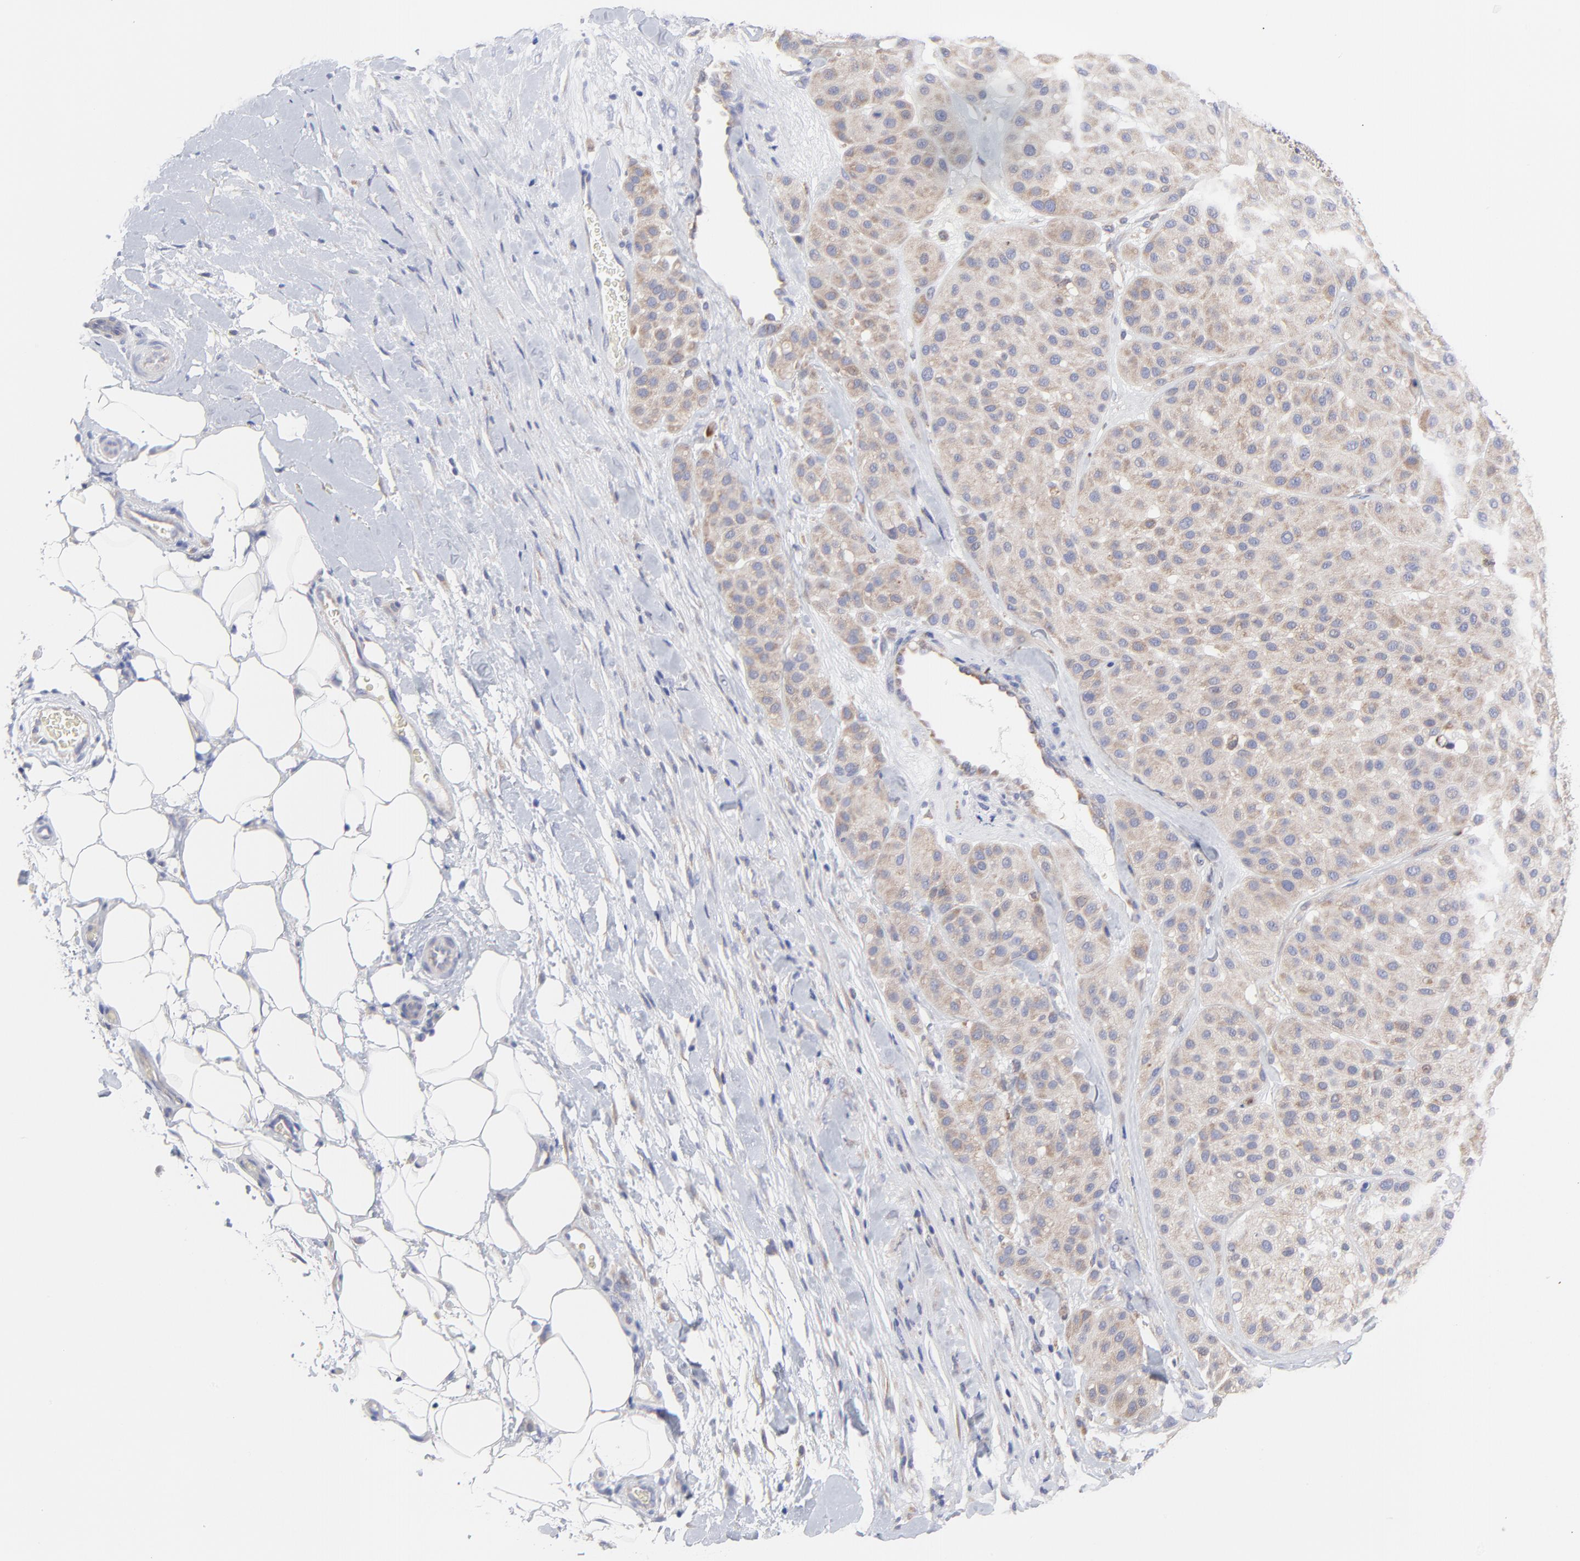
{"staining": {"intensity": "moderate", "quantity": ">75%", "location": "cytoplasmic/membranous"}, "tissue": "melanoma", "cell_type": "Tumor cells", "image_type": "cancer", "snomed": [{"axis": "morphology", "description": "Normal tissue, NOS"}, {"axis": "morphology", "description": "Malignant melanoma, Metastatic site"}, {"axis": "topography", "description": "Skin"}], "caption": "This is an image of IHC staining of malignant melanoma (metastatic site), which shows moderate expression in the cytoplasmic/membranous of tumor cells.", "gene": "MOSPD2", "patient": {"sex": "male", "age": 41}}